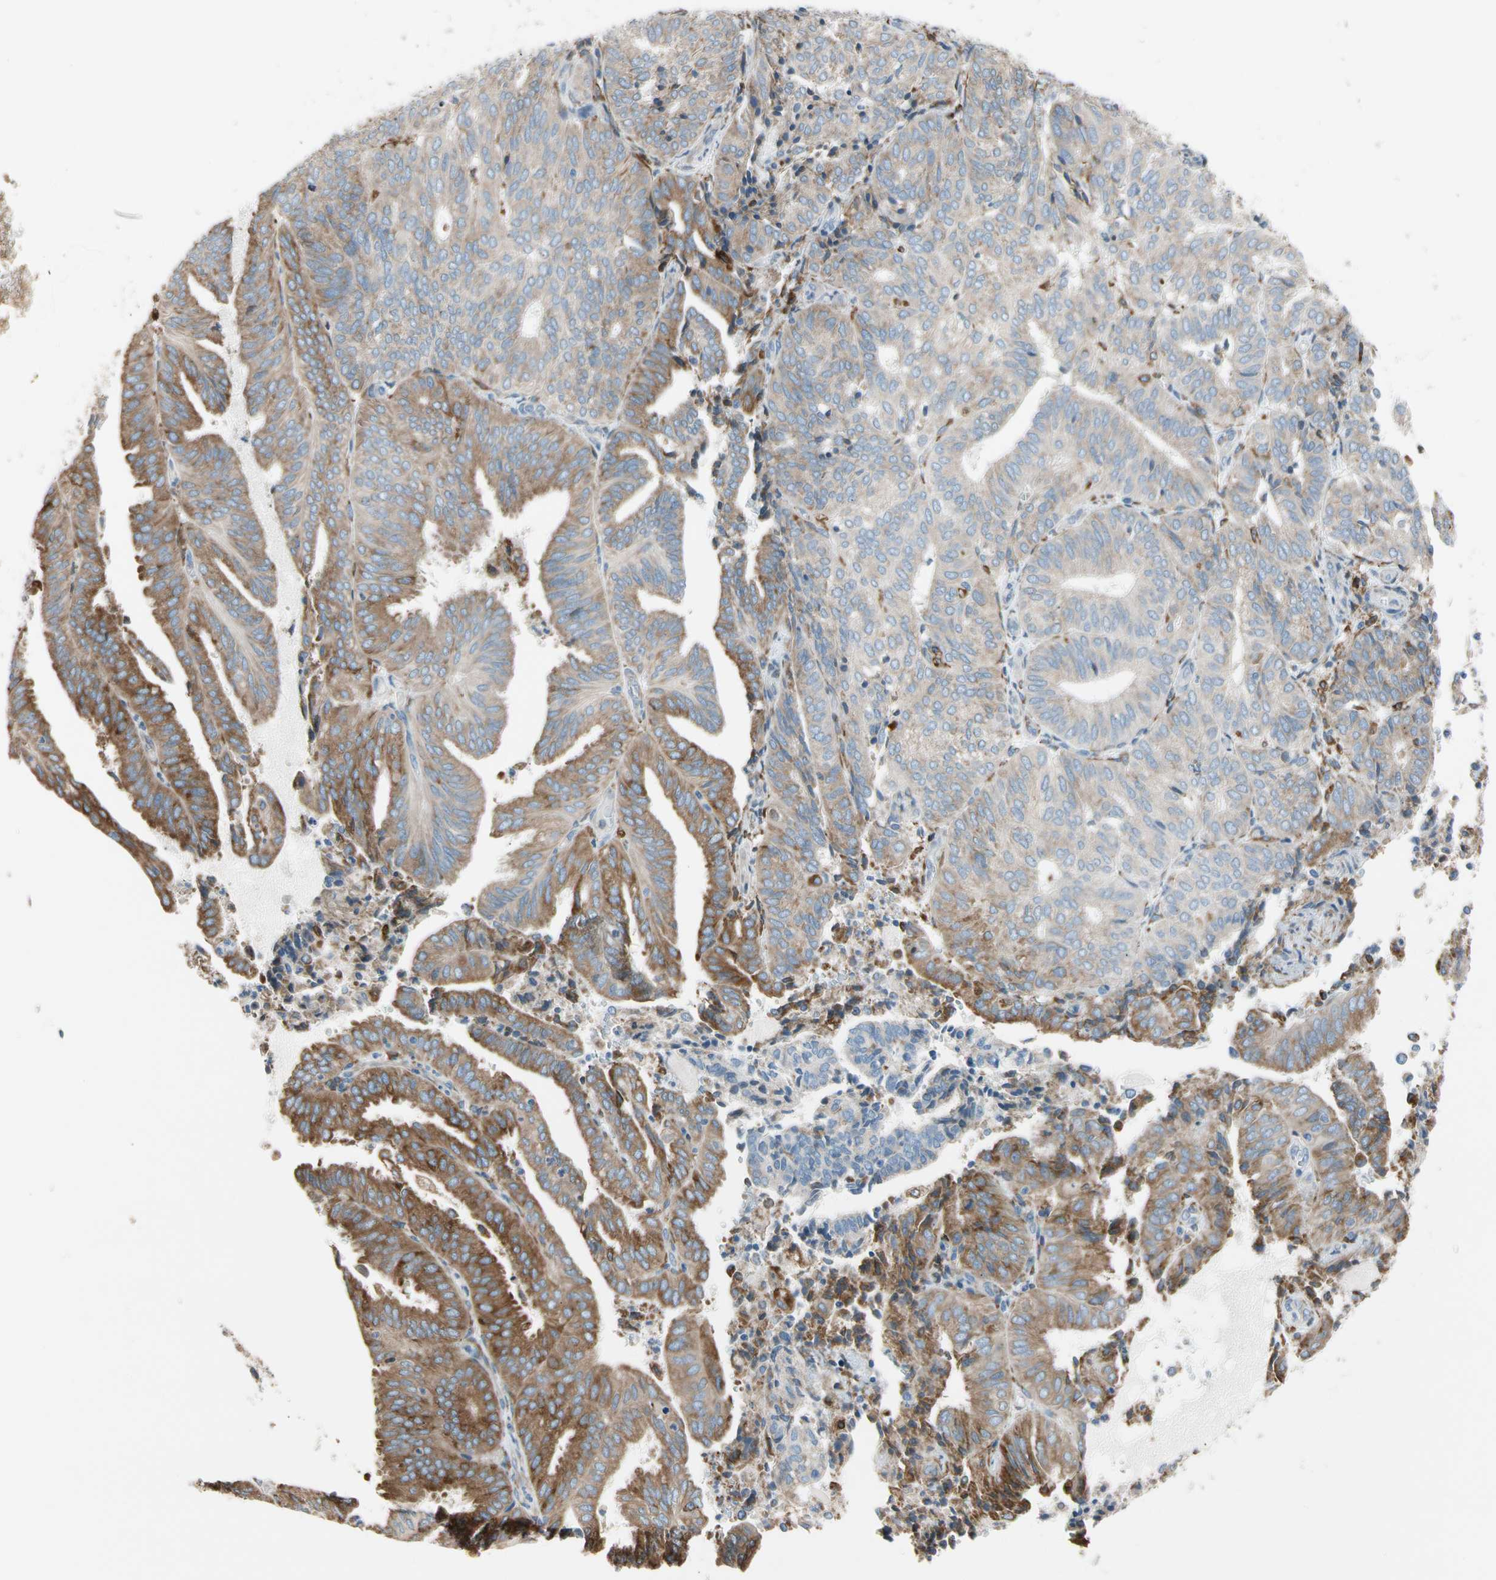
{"staining": {"intensity": "weak", "quantity": ">75%", "location": "cytoplasmic/membranous"}, "tissue": "endometrial cancer", "cell_type": "Tumor cells", "image_type": "cancer", "snomed": [{"axis": "morphology", "description": "Adenocarcinoma, NOS"}, {"axis": "topography", "description": "Uterus"}], "caption": "Endometrial cancer stained with a brown dye reveals weak cytoplasmic/membranous positive positivity in approximately >75% of tumor cells.", "gene": "LRPAP1", "patient": {"sex": "female", "age": 60}}